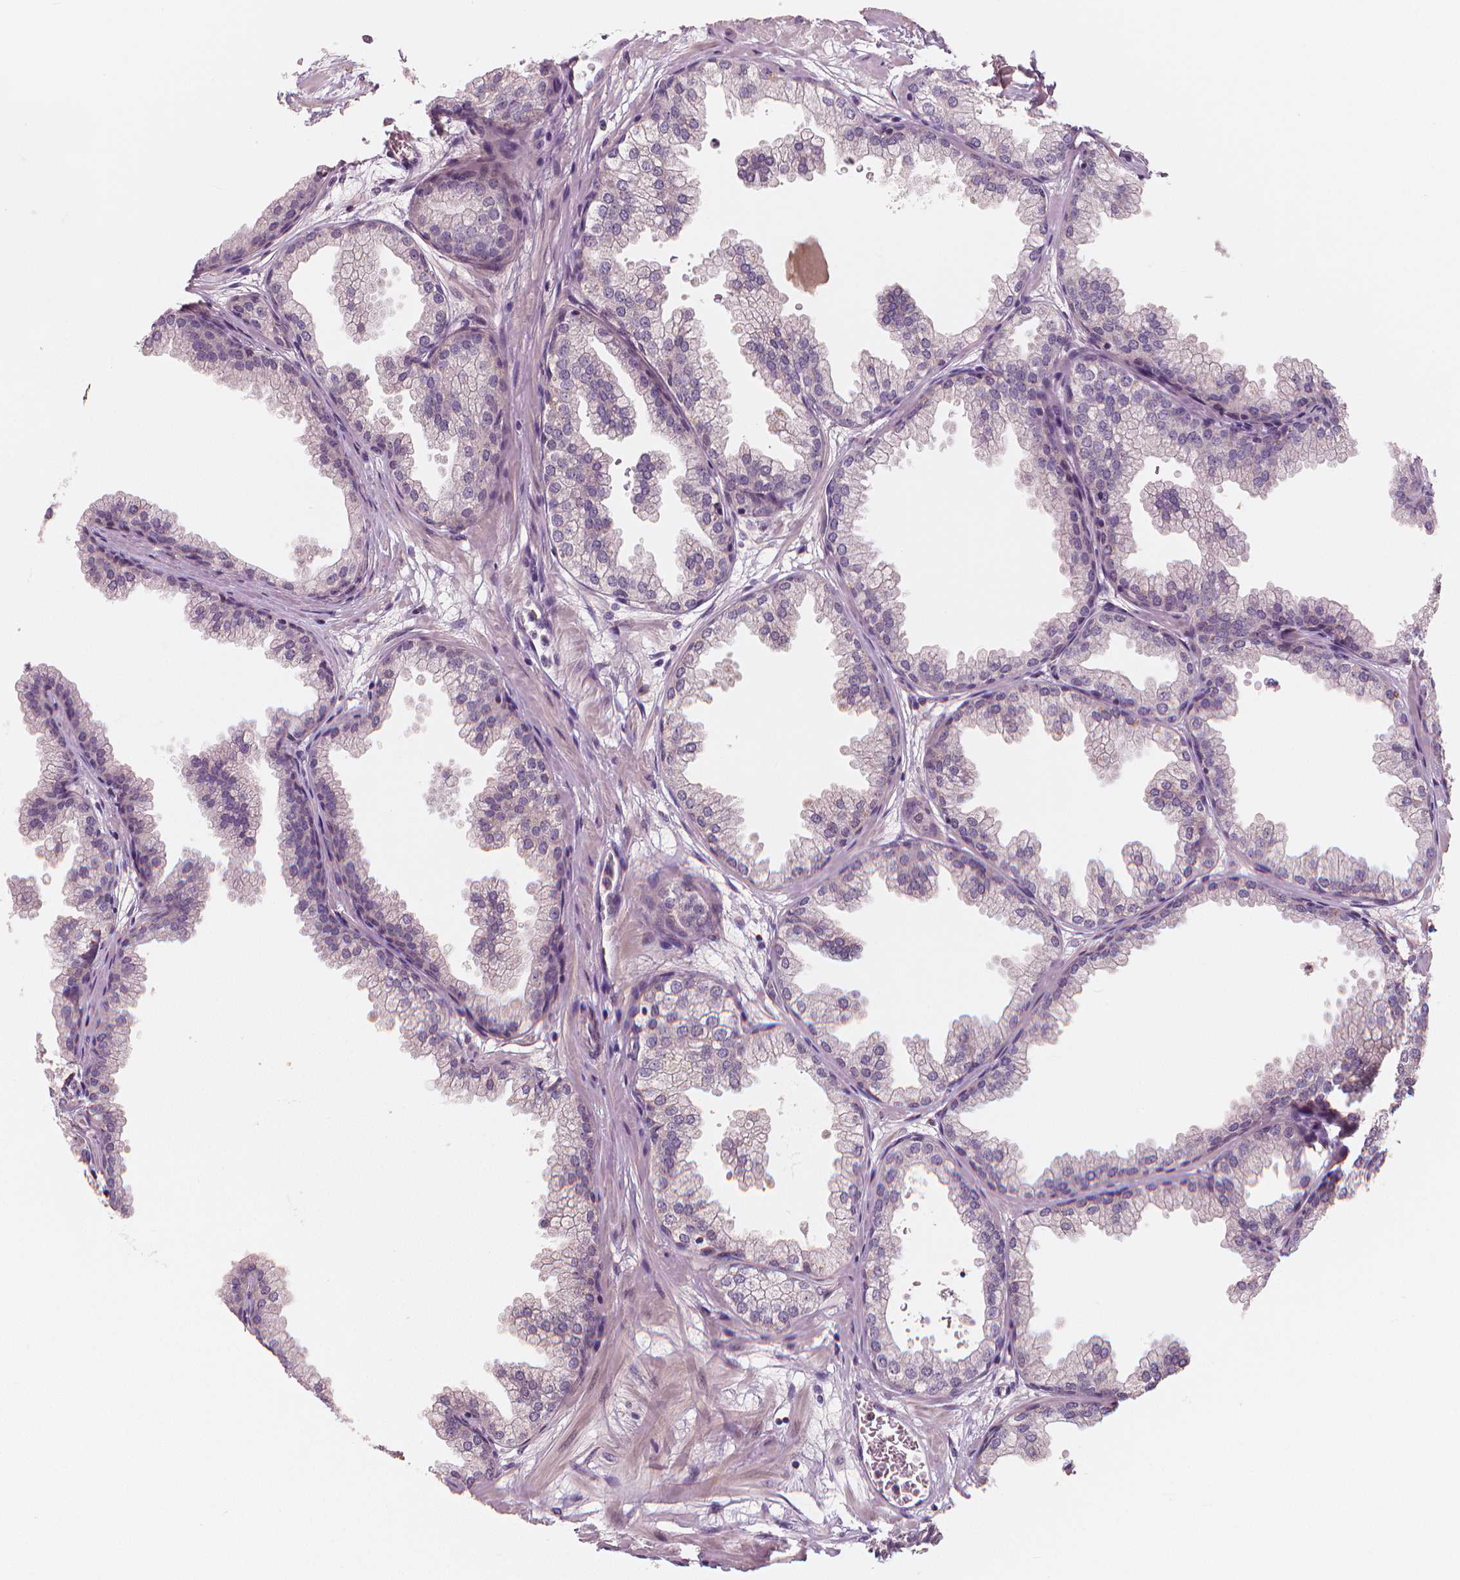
{"staining": {"intensity": "negative", "quantity": "none", "location": "none"}, "tissue": "prostate", "cell_type": "Glandular cells", "image_type": "normal", "snomed": [{"axis": "morphology", "description": "Normal tissue, NOS"}, {"axis": "topography", "description": "Prostate"}], "caption": "Immunohistochemistry (IHC) of normal human prostate demonstrates no staining in glandular cells. (Stains: DAB (3,3'-diaminobenzidine) immunohistochemistry (IHC) with hematoxylin counter stain, Microscopy: brightfield microscopy at high magnification).", "gene": "RNASE7", "patient": {"sex": "male", "age": 37}}